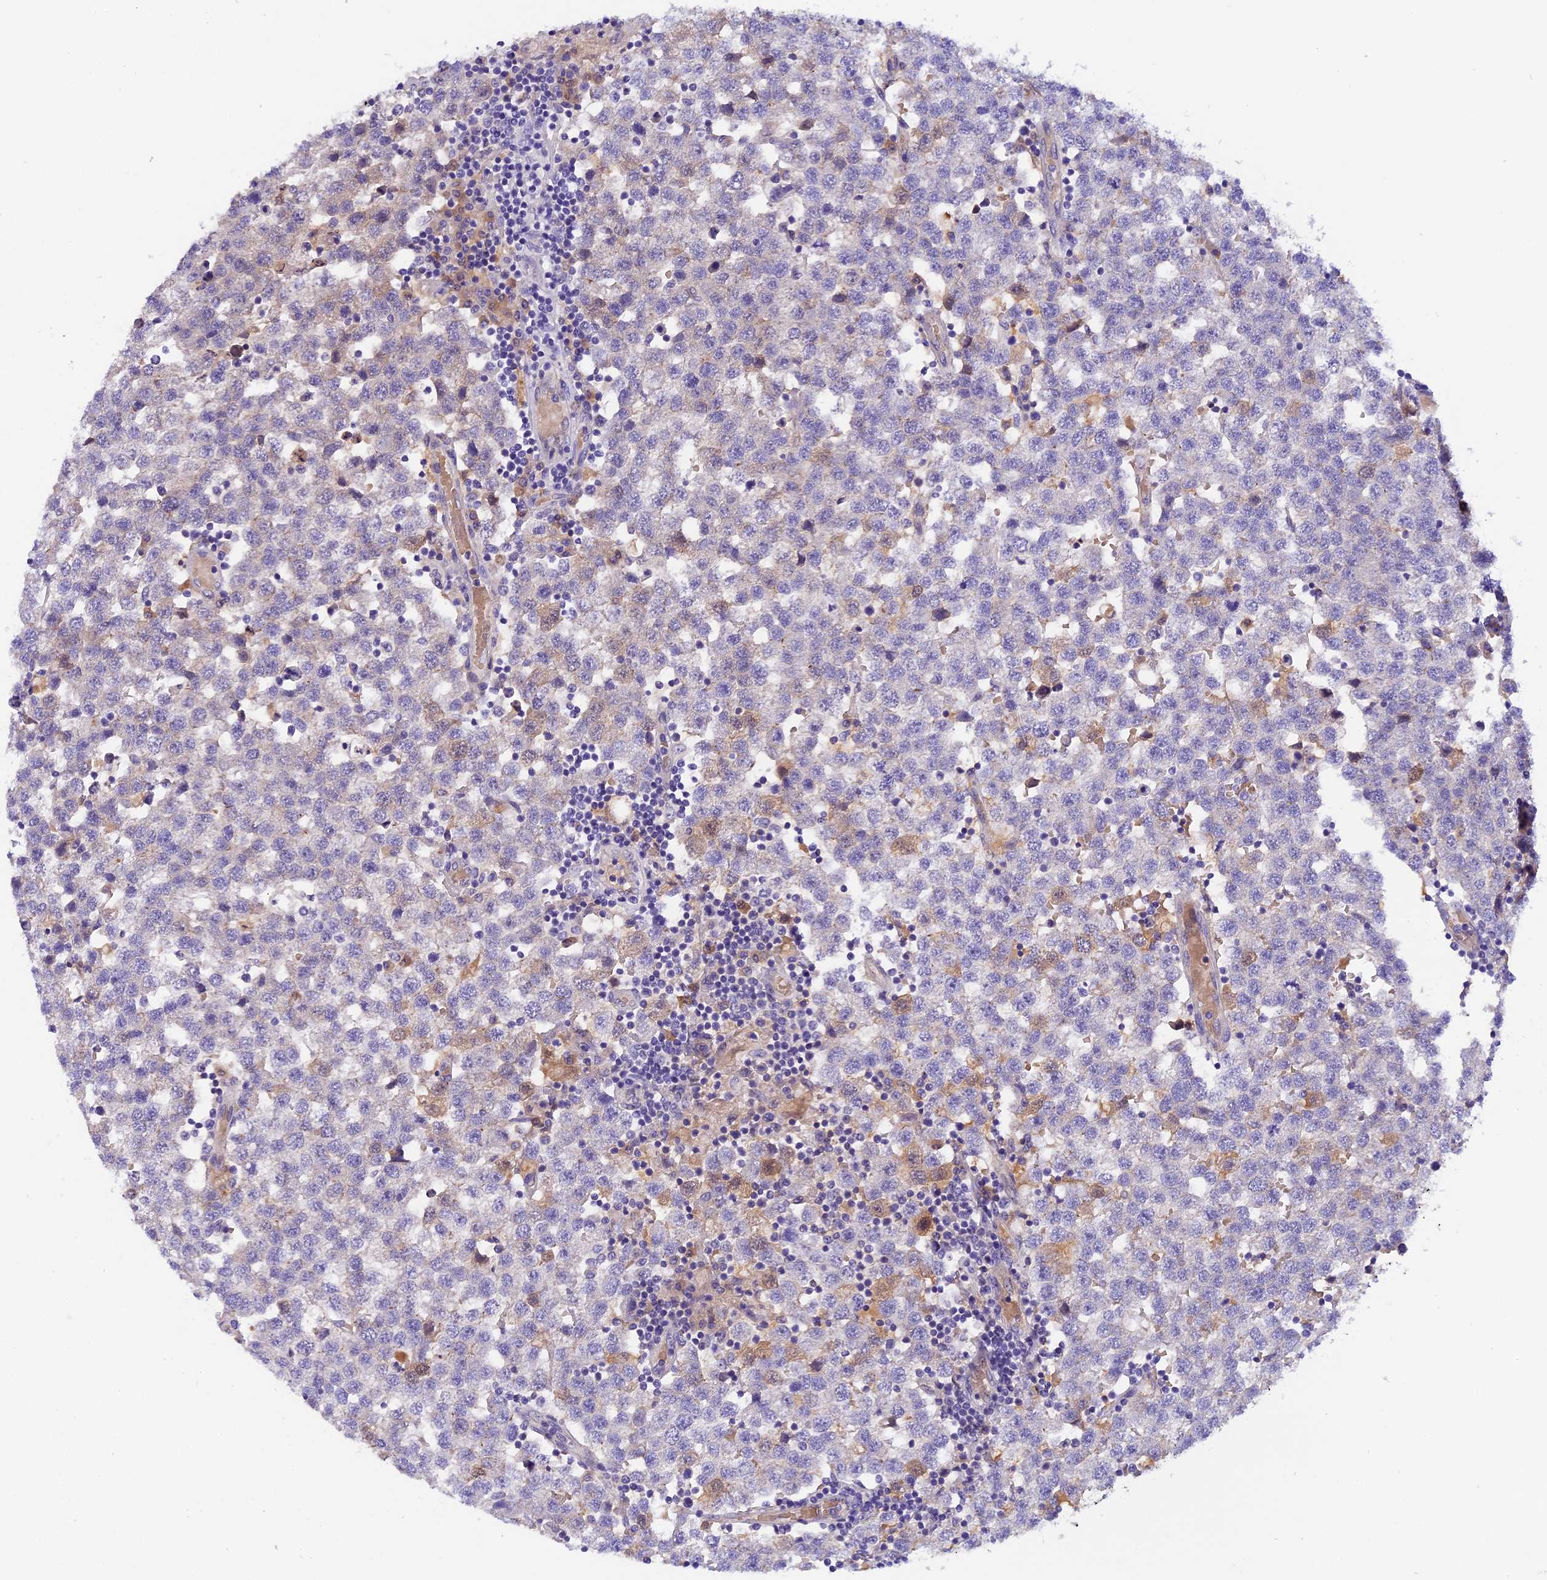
{"staining": {"intensity": "negative", "quantity": "none", "location": "none"}, "tissue": "testis cancer", "cell_type": "Tumor cells", "image_type": "cancer", "snomed": [{"axis": "morphology", "description": "Seminoma, NOS"}, {"axis": "topography", "description": "Testis"}], "caption": "Tumor cells are negative for protein expression in human testis seminoma.", "gene": "CCDC32", "patient": {"sex": "male", "age": 34}}